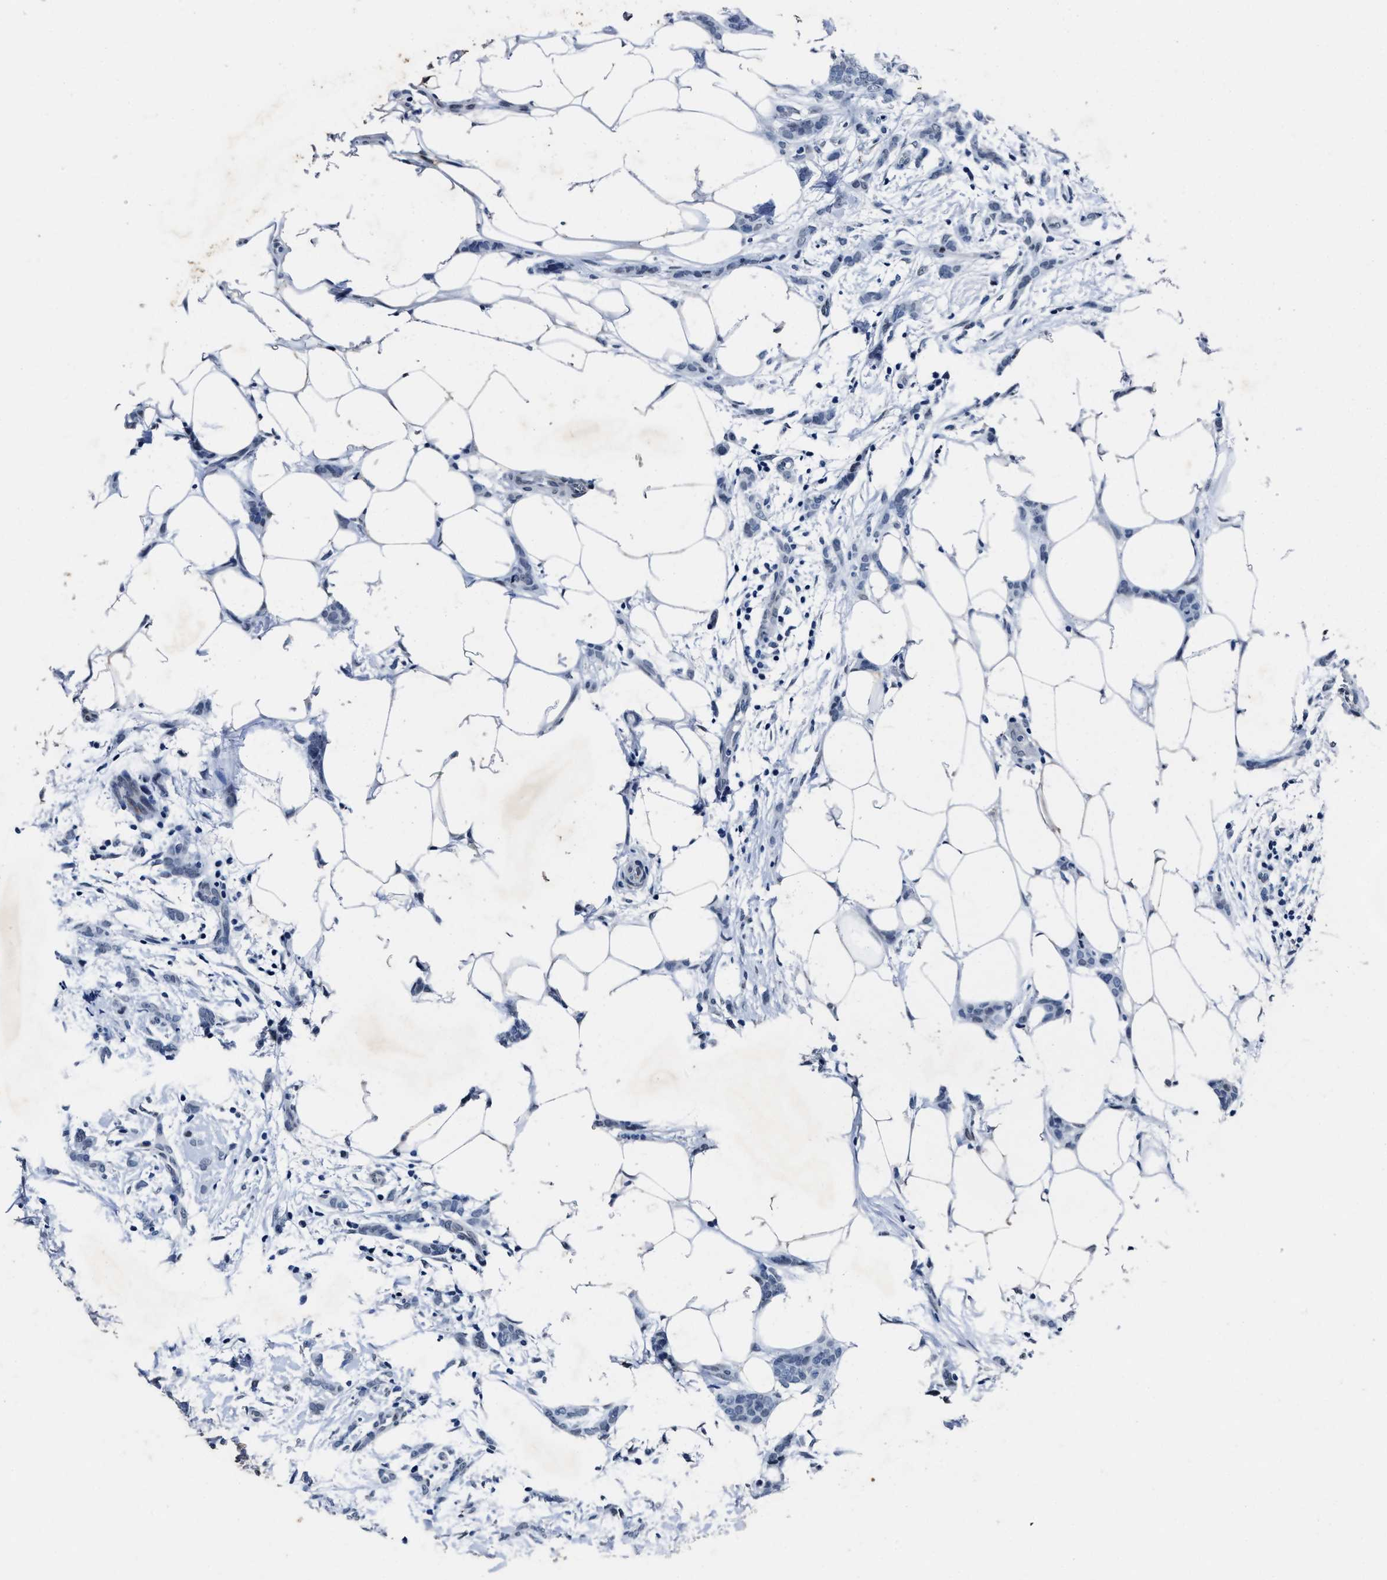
{"staining": {"intensity": "negative", "quantity": "none", "location": "none"}, "tissue": "breast cancer", "cell_type": "Tumor cells", "image_type": "cancer", "snomed": [{"axis": "morphology", "description": "Lobular carcinoma"}, {"axis": "topography", "description": "Skin"}, {"axis": "topography", "description": "Breast"}], "caption": "Breast cancer was stained to show a protein in brown. There is no significant expression in tumor cells. Brightfield microscopy of IHC stained with DAB (3,3'-diaminobenzidine) (brown) and hematoxylin (blue), captured at high magnification.", "gene": "UBN2", "patient": {"sex": "female", "age": 46}}